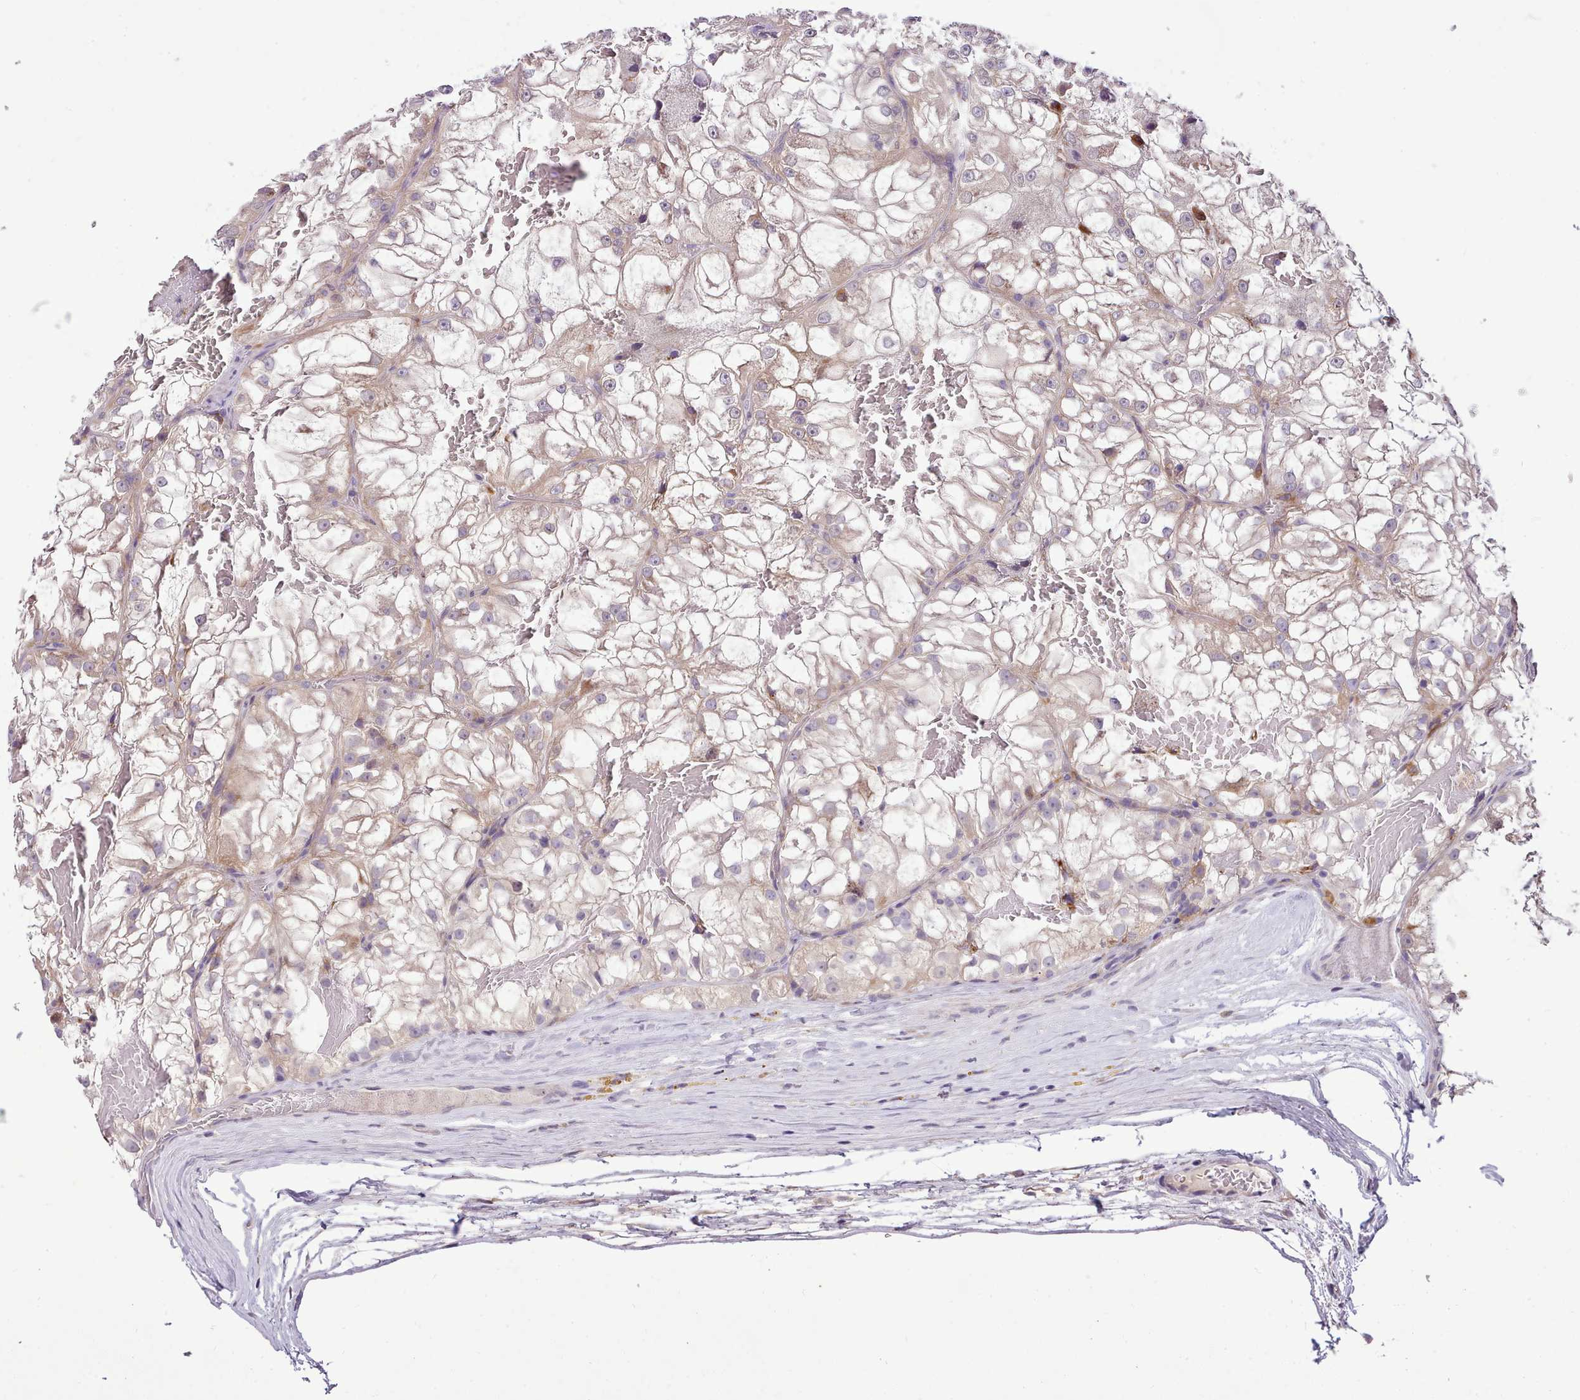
{"staining": {"intensity": "negative", "quantity": "none", "location": "none"}, "tissue": "renal cancer", "cell_type": "Tumor cells", "image_type": "cancer", "snomed": [{"axis": "morphology", "description": "Adenocarcinoma, NOS"}, {"axis": "topography", "description": "Kidney"}], "caption": "This is an IHC image of human renal cancer (adenocarcinoma). There is no positivity in tumor cells.", "gene": "FAM83E", "patient": {"sex": "female", "age": 72}}